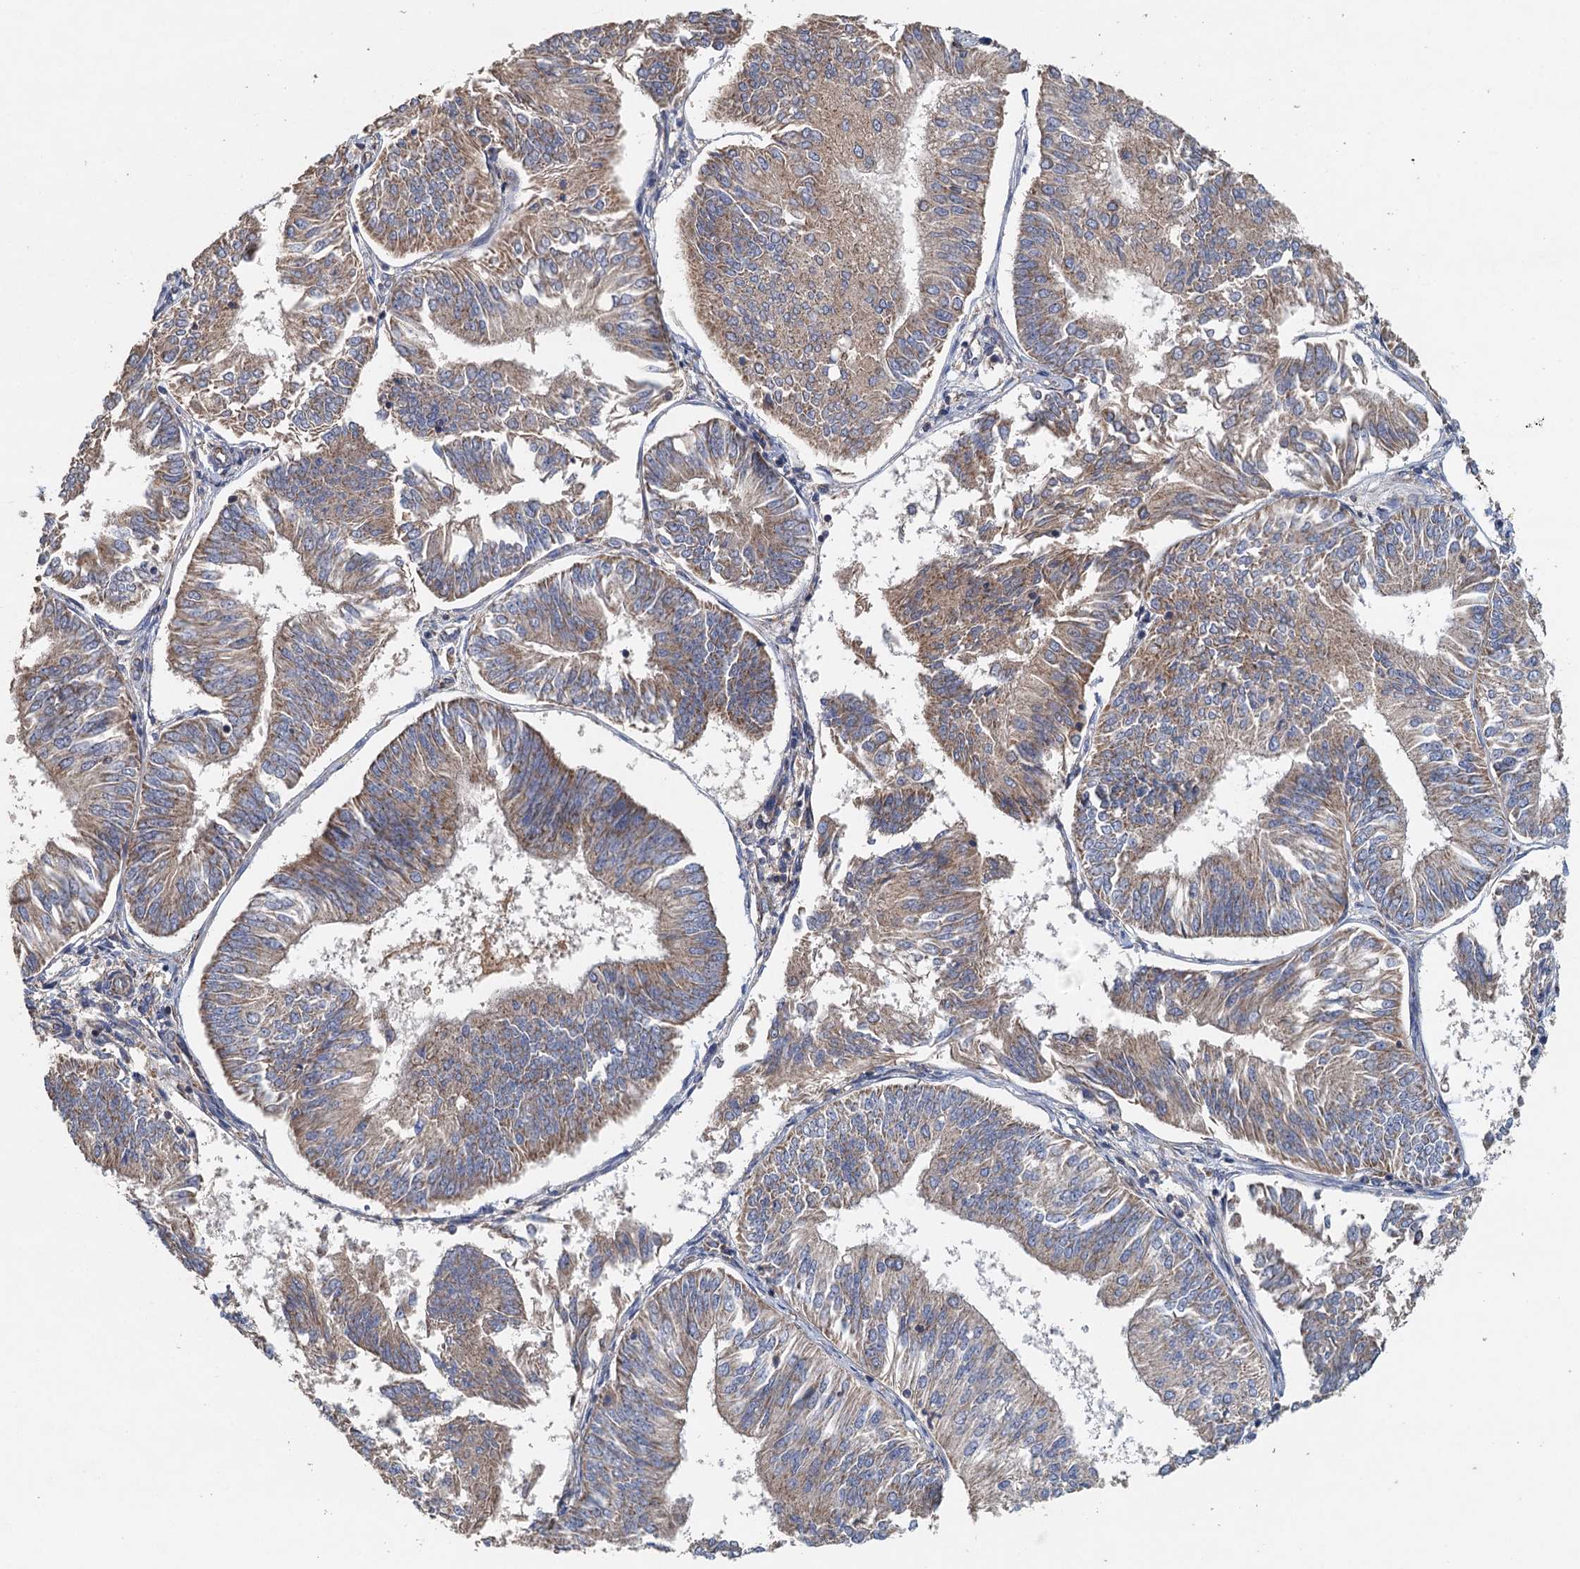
{"staining": {"intensity": "weak", "quantity": ">75%", "location": "cytoplasmic/membranous"}, "tissue": "endometrial cancer", "cell_type": "Tumor cells", "image_type": "cancer", "snomed": [{"axis": "morphology", "description": "Adenocarcinoma, NOS"}, {"axis": "topography", "description": "Endometrium"}], "caption": "The photomicrograph shows a brown stain indicating the presence of a protein in the cytoplasmic/membranous of tumor cells in endometrial adenocarcinoma.", "gene": "BCS1L", "patient": {"sex": "female", "age": 58}}